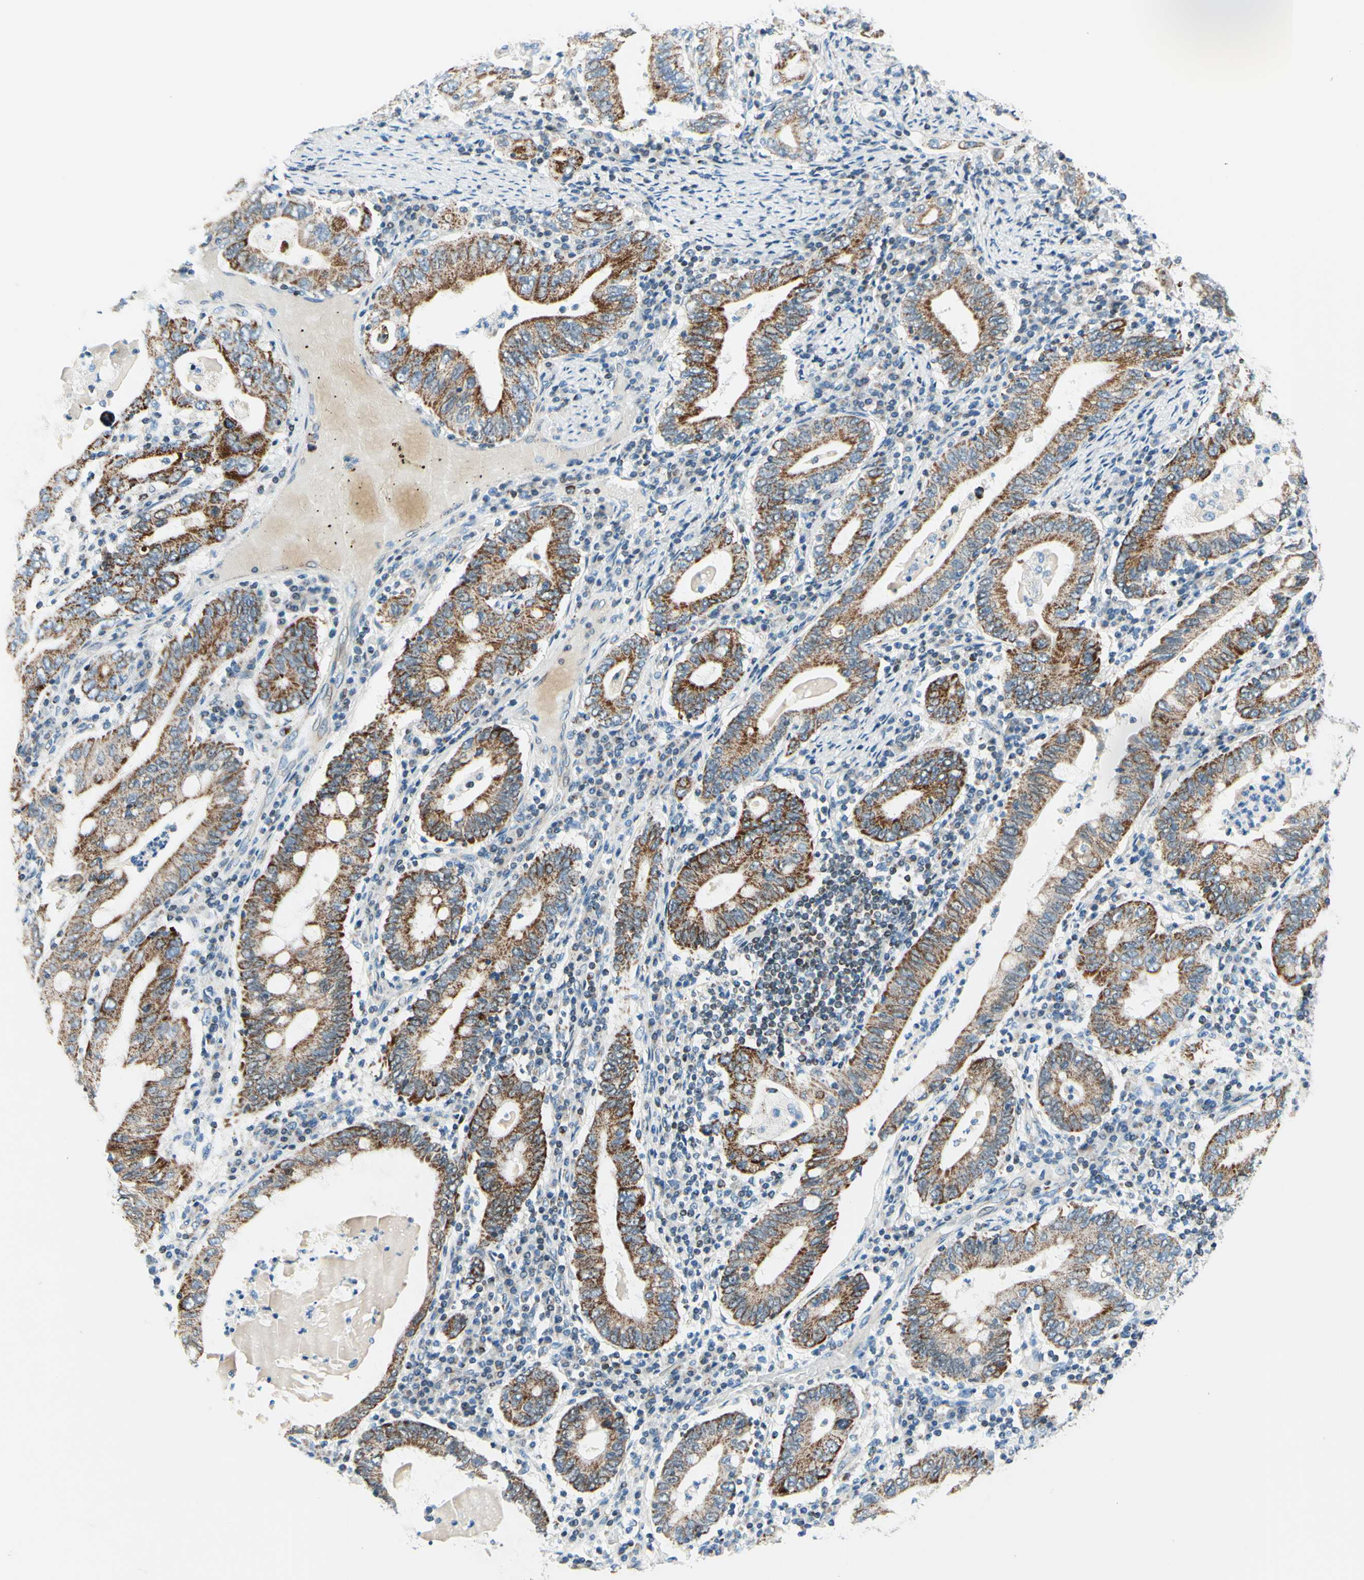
{"staining": {"intensity": "moderate", "quantity": ">75%", "location": "cytoplasmic/membranous"}, "tissue": "stomach cancer", "cell_type": "Tumor cells", "image_type": "cancer", "snomed": [{"axis": "morphology", "description": "Normal tissue, NOS"}, {"axis": "morphology", "description": "Adenocarcinoma, NOS"}, {"axis": "topography", "description": "Esophagus"}, {"axis": "topography", "description": "Stomach, upper"}, {"axis": "topography", "description": "Peripheral nerve tissue"}], "caption": "Moderate cytoplasmic/membranous expression for a protein is appreciated in about >75% of tumor cells of stomach cancer (adenocarcinoma) using immunohistochemistry.", "gene": "CBX7", "patient": {"sex": "male", "age": 62}}